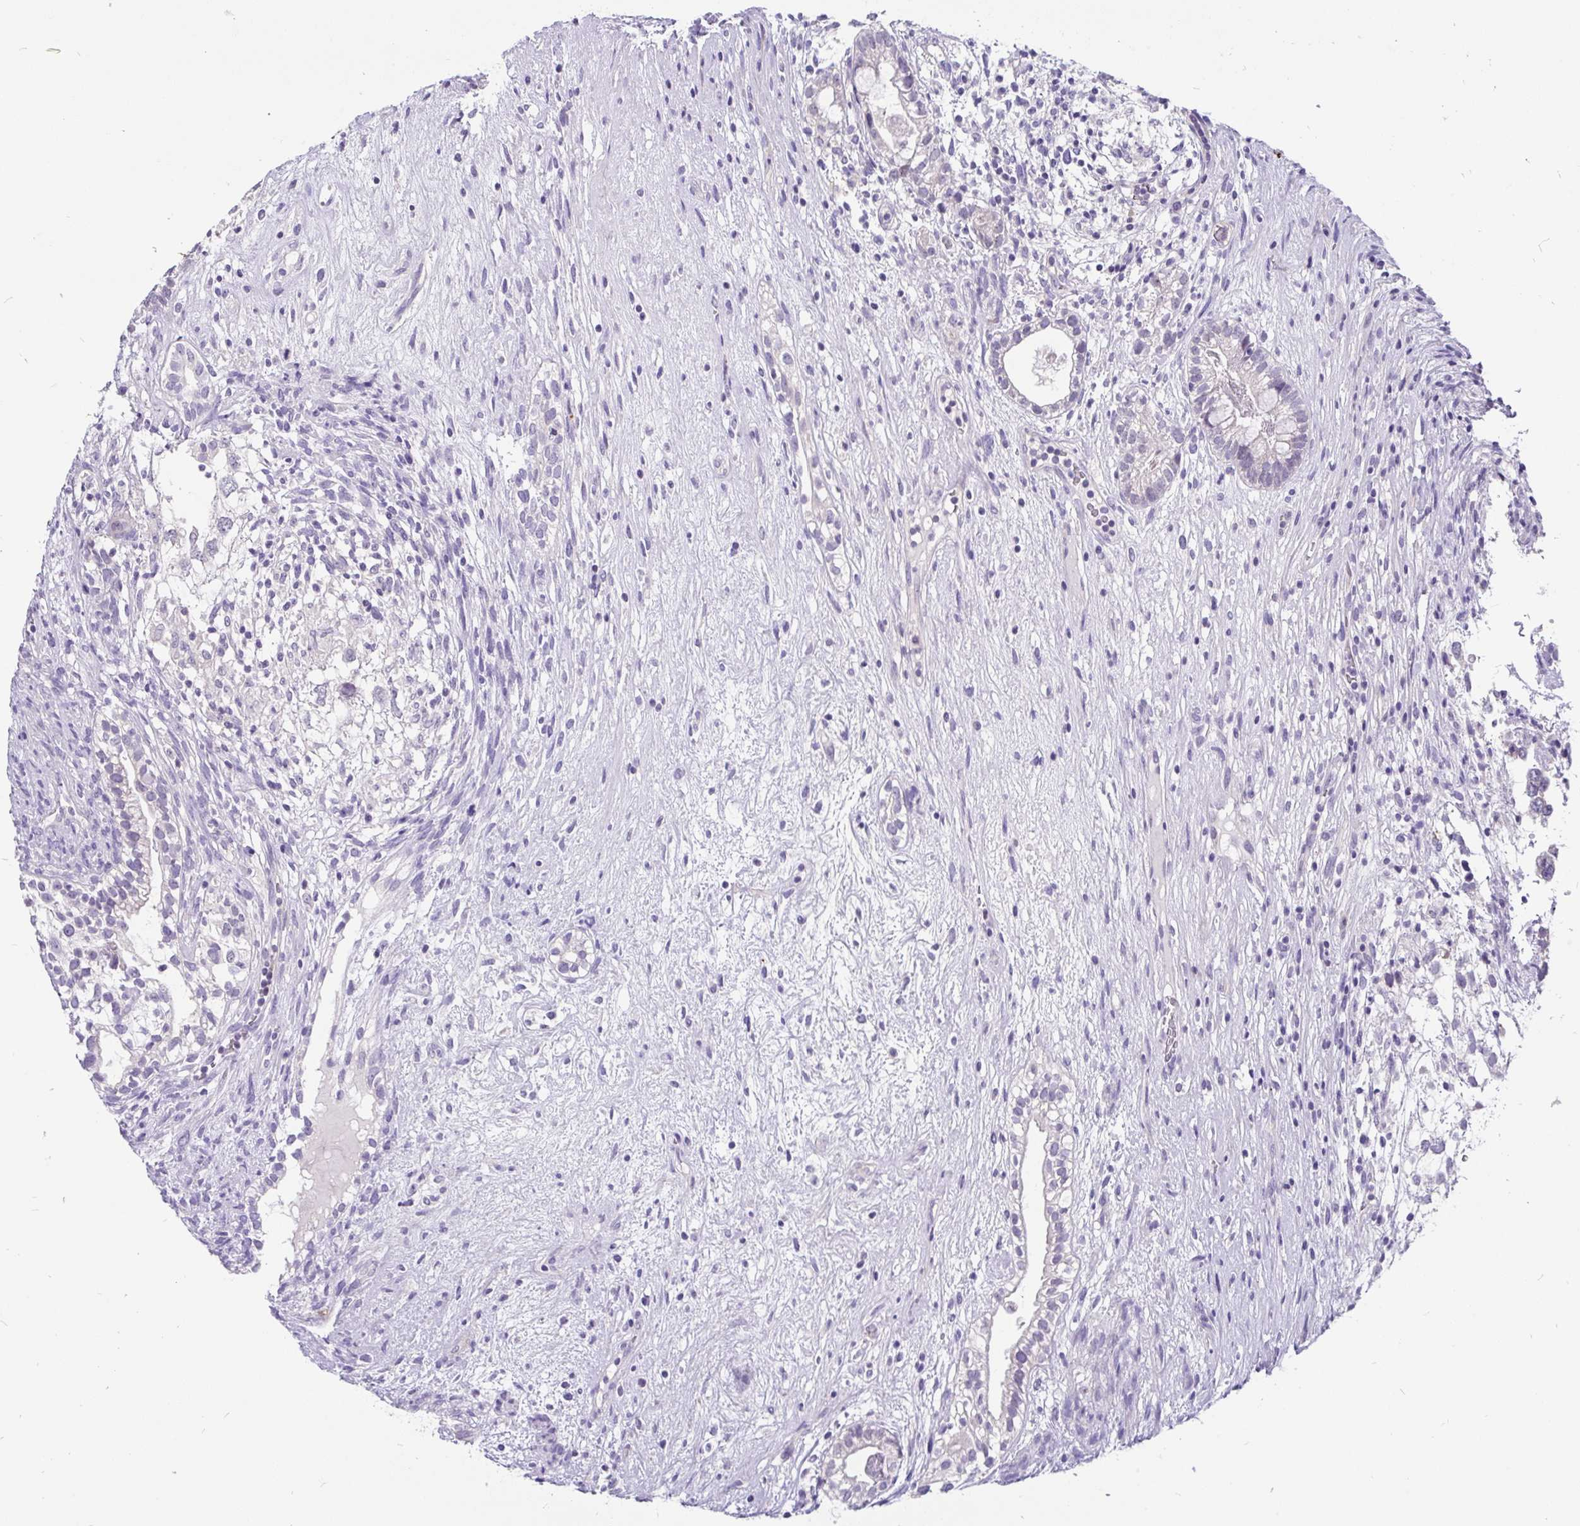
{"staining": {"intensity": "negative", "quantity": "none", "location": "none"}, "tissue": "testis cancer", "cell_type": "Tumor cells", "image_type": "cancer", "snomed": [{"axis": "morphology", "description": "Seminoma, NOS"}, {"axis": "morphology", "description": "Carcinoma, Embryonal, NOS"}, {"axis": "topography", "description": "Testis"}], "caption": "Human testis seminoma stained for a protein using IHC shows no expression in tumor cells.", "gene": "KIAA2013", "patient": {"sex": "male", "age": 41}}